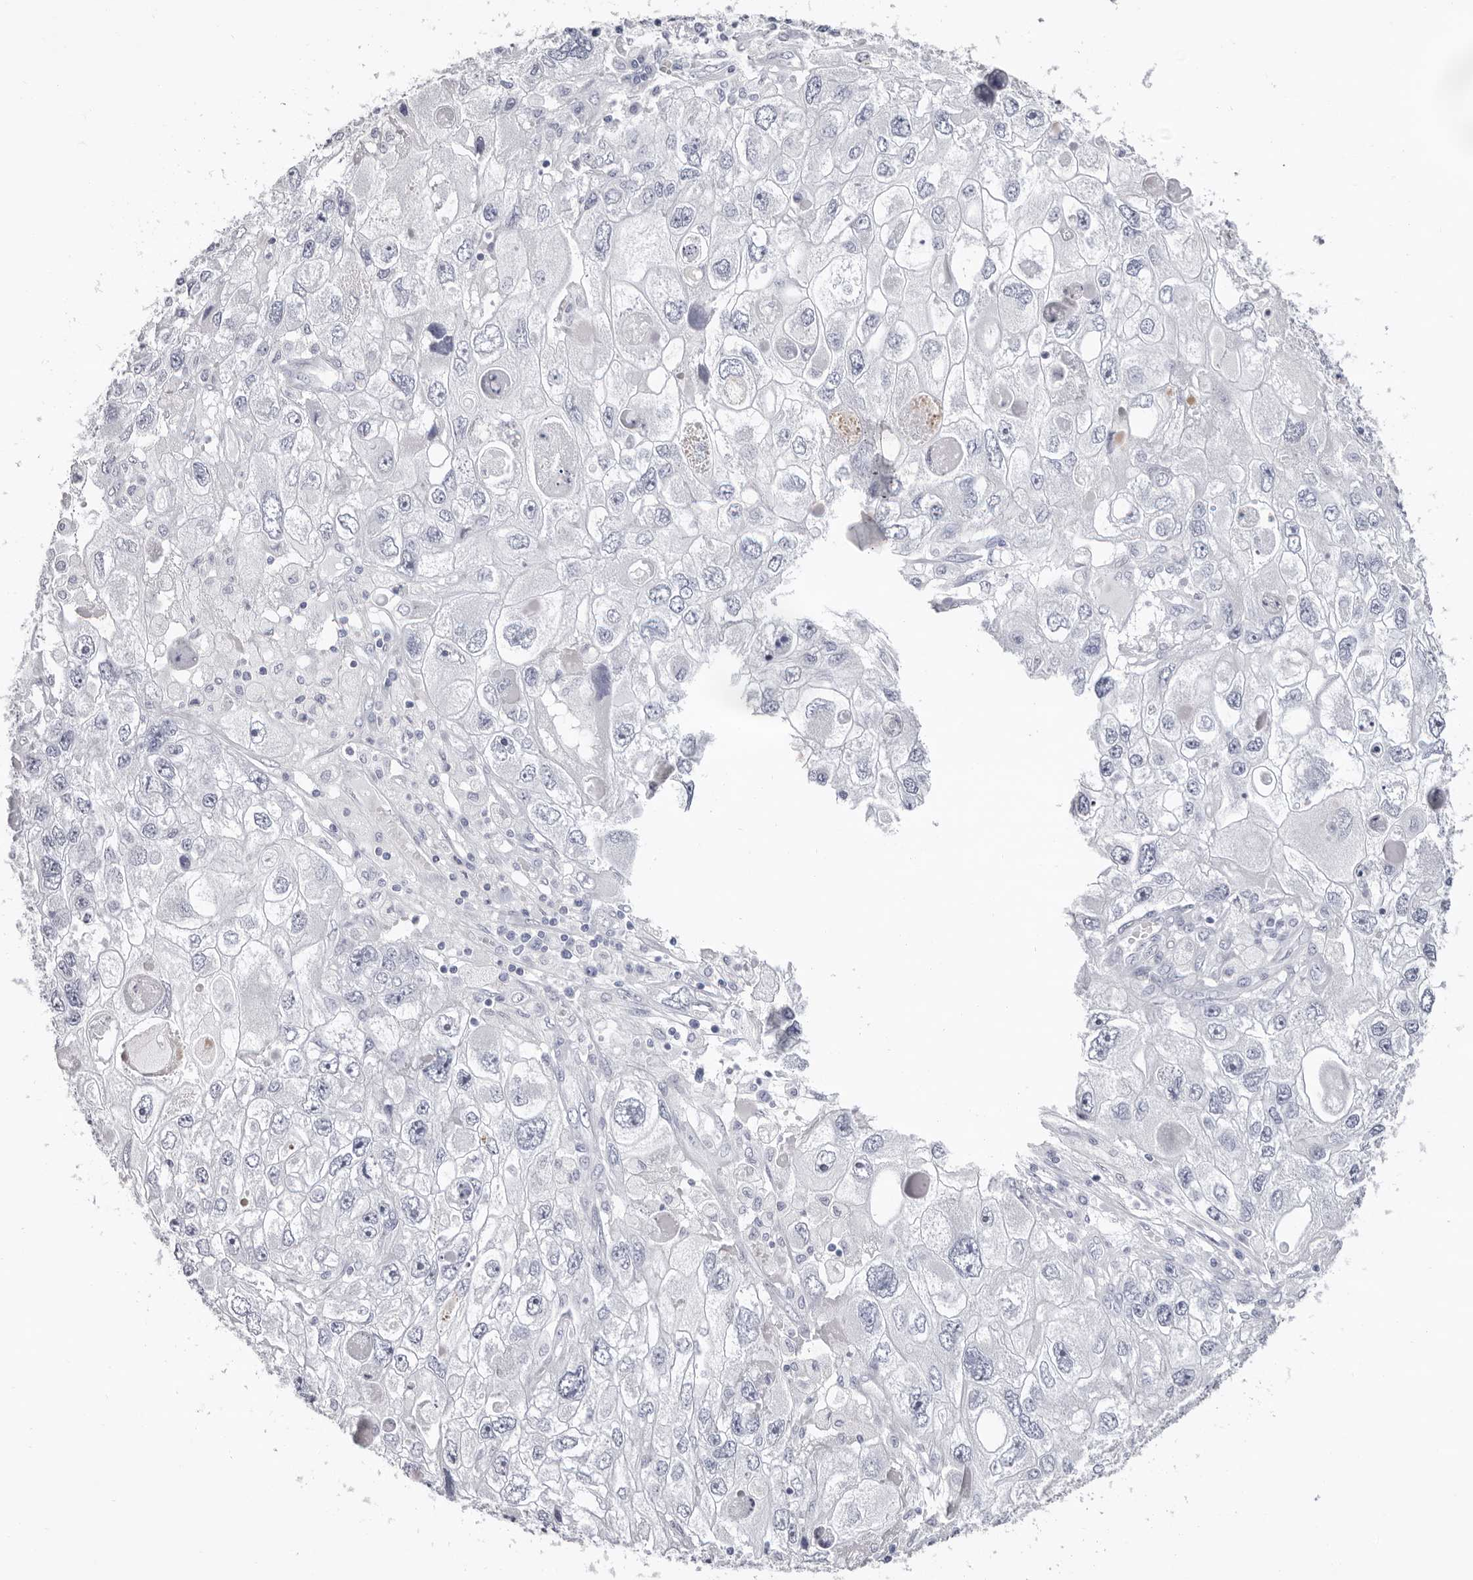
{"staining": {"intensity": "negative", "quantity": "none", "location": "none"}, "tissue": "endometrial cancer", "cell_type": "Tumor cells", "image_type": "cancer", "snomed": [{"axis": "morphology", "description": "Adenocarcinoma, NOS"}, {"axis": "topography", "description": "Endometrium"}], "caption": "Immunohistochemistry (IHC) photomicrograph of endometrial adenocarcinoma stained for a protein (brown), which demonstrates no expression in tumor cells.", "gene": "LPO", "patient": {"sex": "female", "age": 49}}